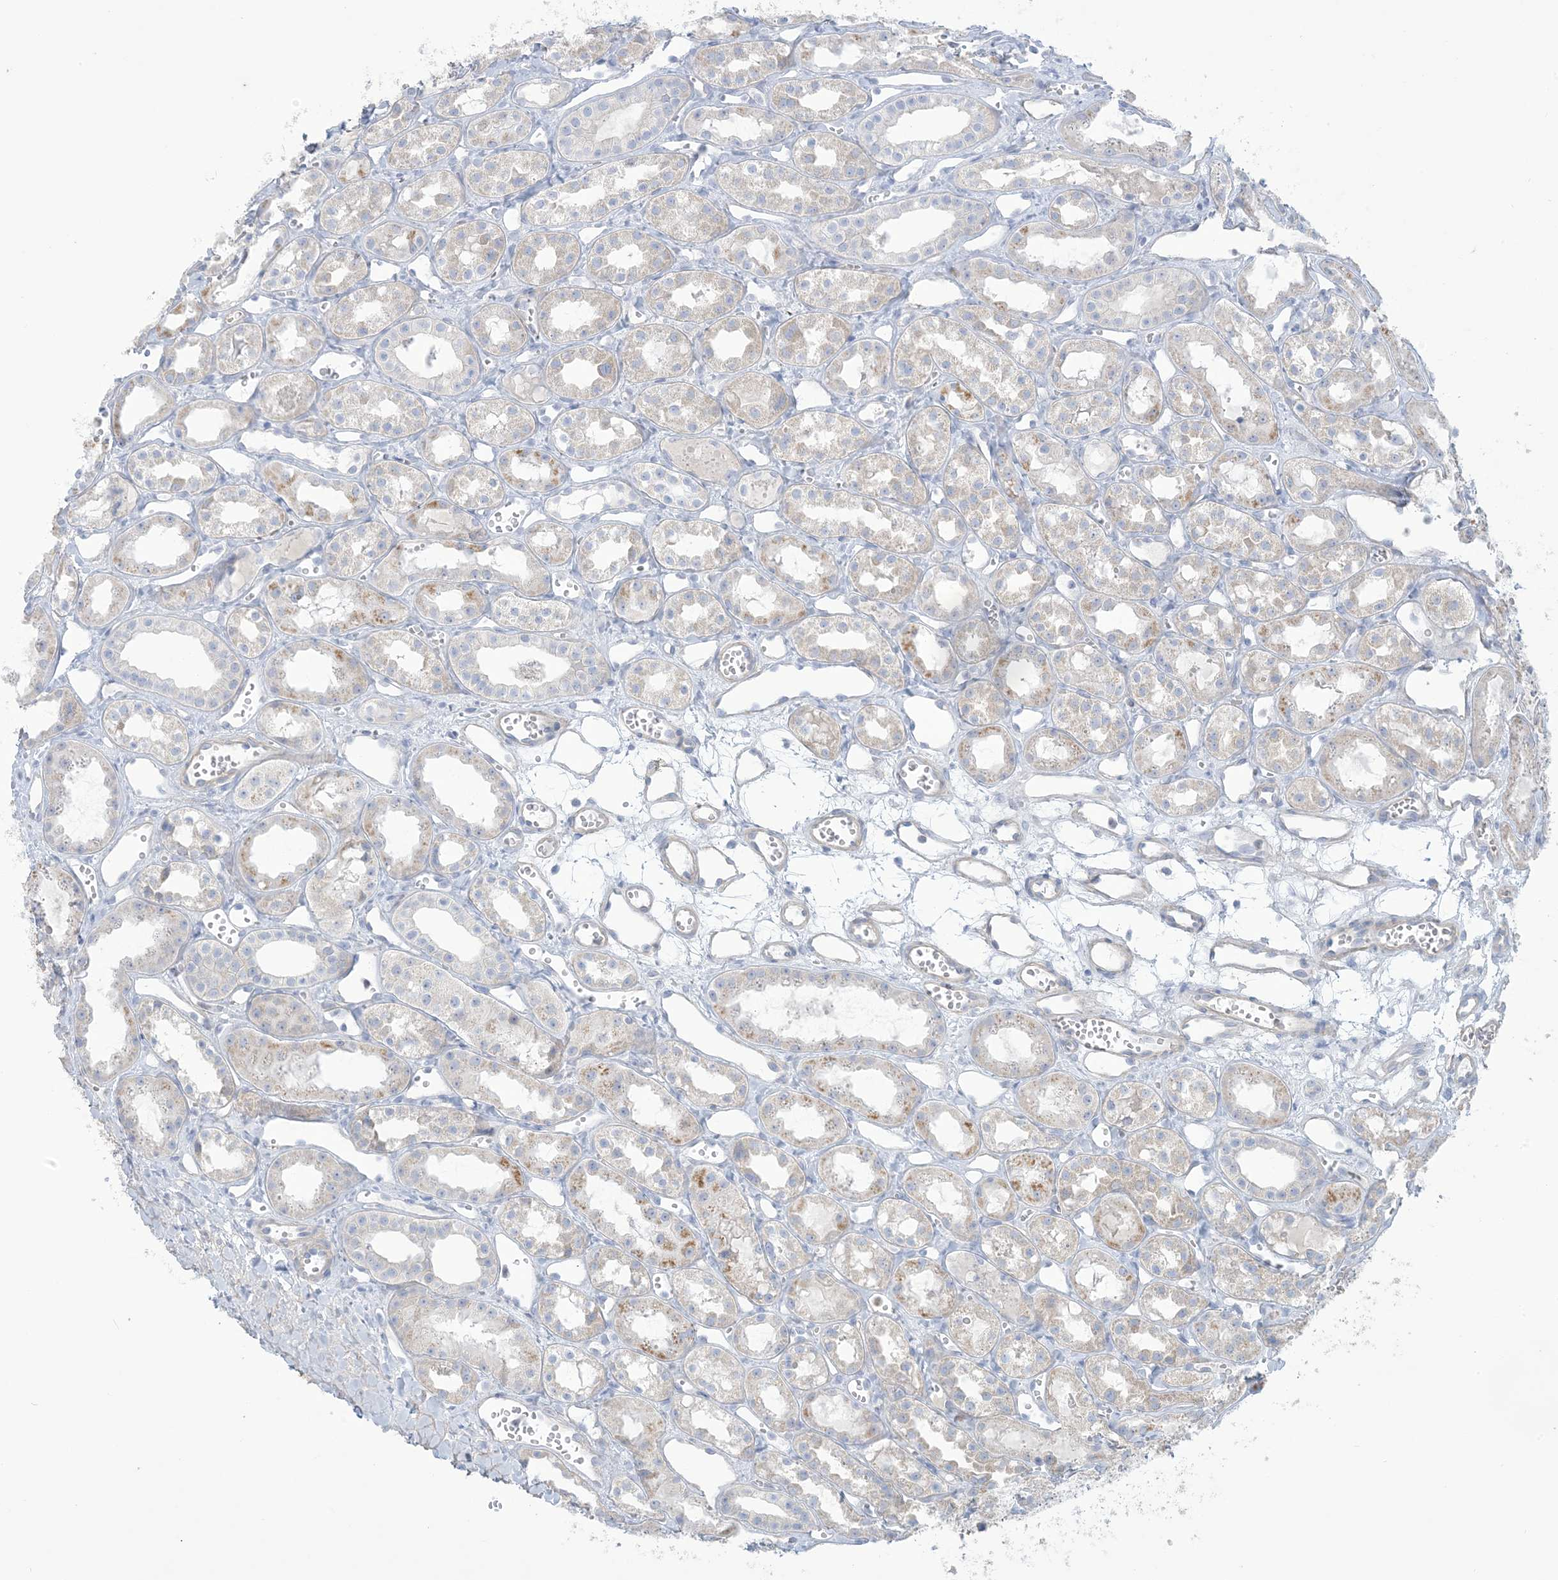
{"staining": {"intensity": "weak", "quantity": ">75%", "location": "cytoplasmic/membranous"}, "tissue": "kidney", "cell_type": "Cells in glomeruli", "image_type": "normal", "snomed": [{"axis": "morphology", "description": "Normal tissue, NOS"}, {"axis": "topography", "description": "Kidney"}], "caption": "Weak cytoplasmic/membranous protein expression is present in approximately >75% of cells in glomeruli in kidney.", "gene": "MTHFD2L", "patient": {"sex": "male", "age": 16}}